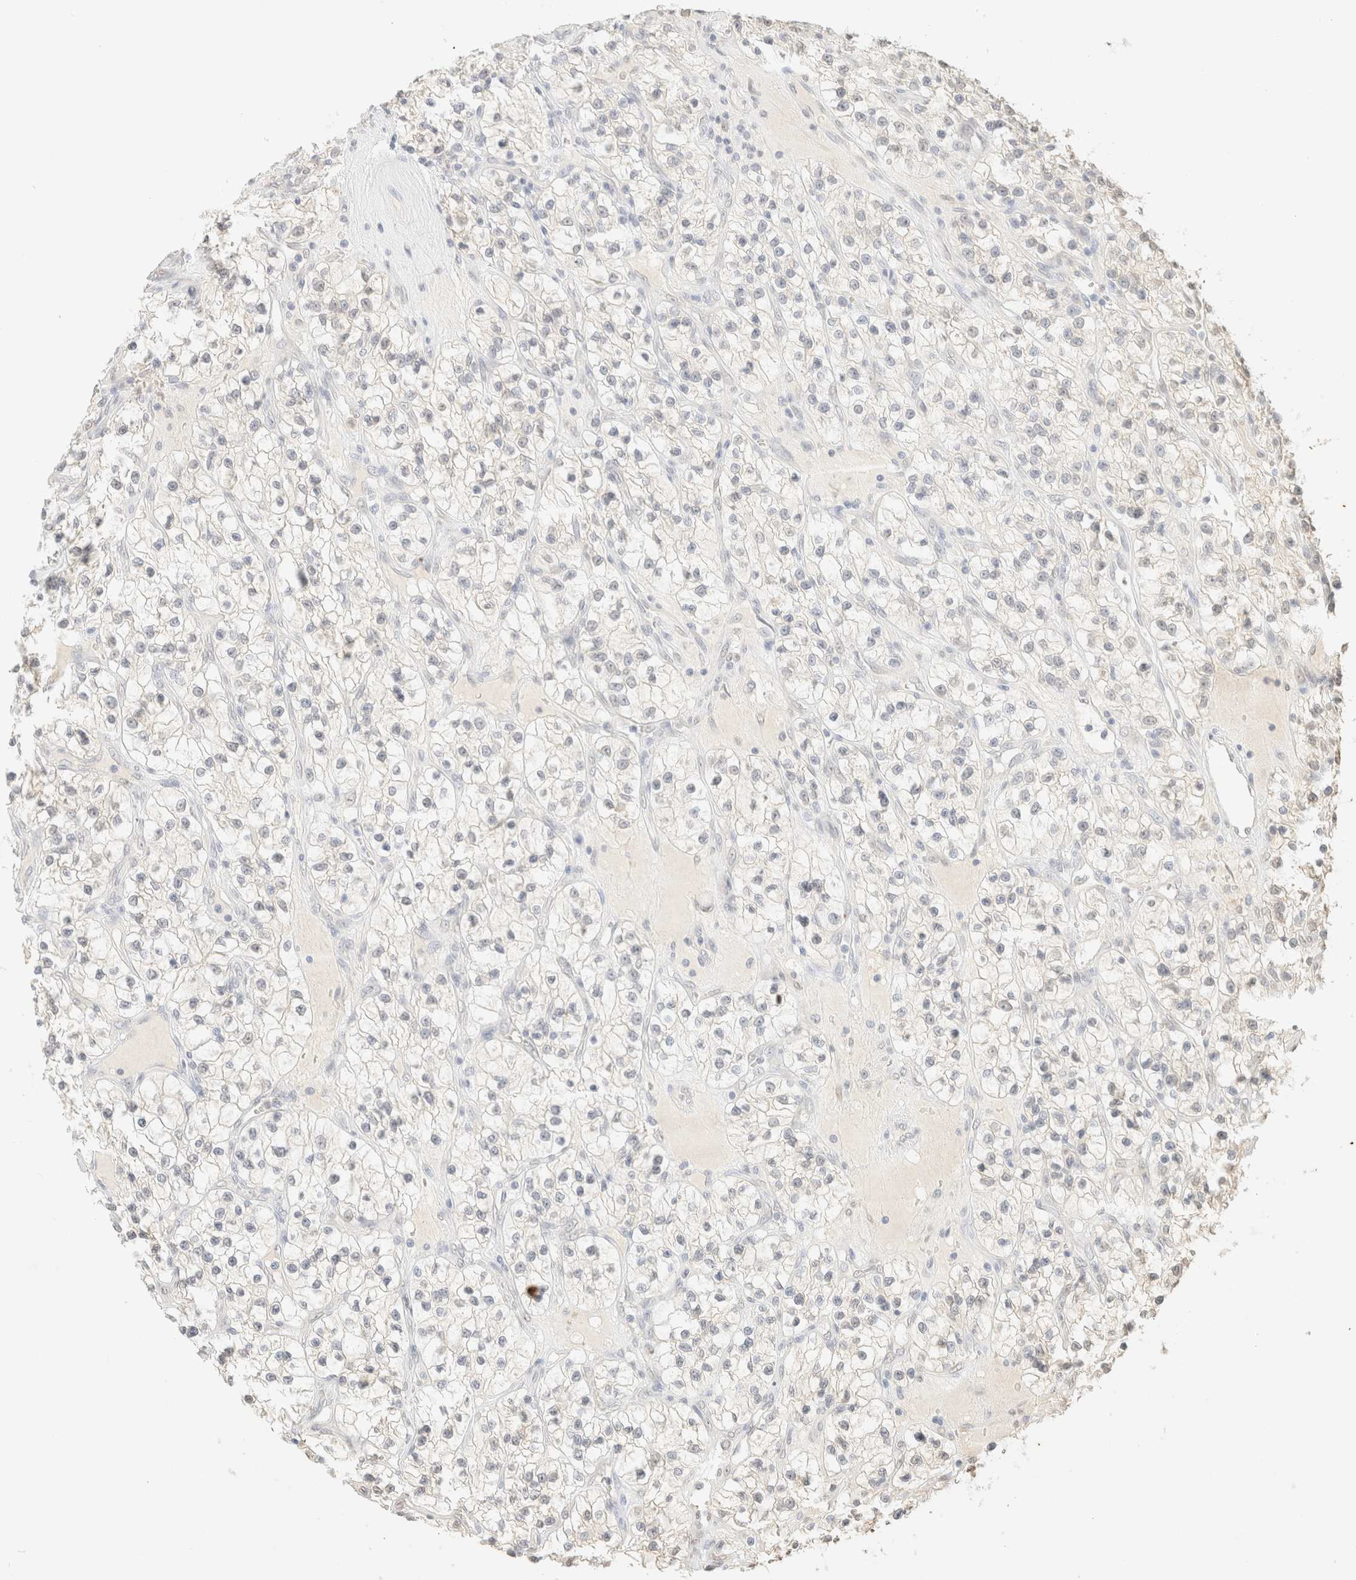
{"staining": {"intensity": "negative", "quantity": "none", "location": "none"}, "tissue": "renal cancer", "cell_type": "Tumor cells", "image_type": "cancer", "snomed": [{"axis": "morphology", "description": "Adenocarcinoma, NOS"}, {"axis": "topography", "description": "Kidney"}], "caption": "Immunohistochemistry image of human renal adenocarcinoma stained for a protein (brown), which displays no positivity in tumor cells.", "gene": "S100A13", "patient": {"sex": "female", "age": 57}}